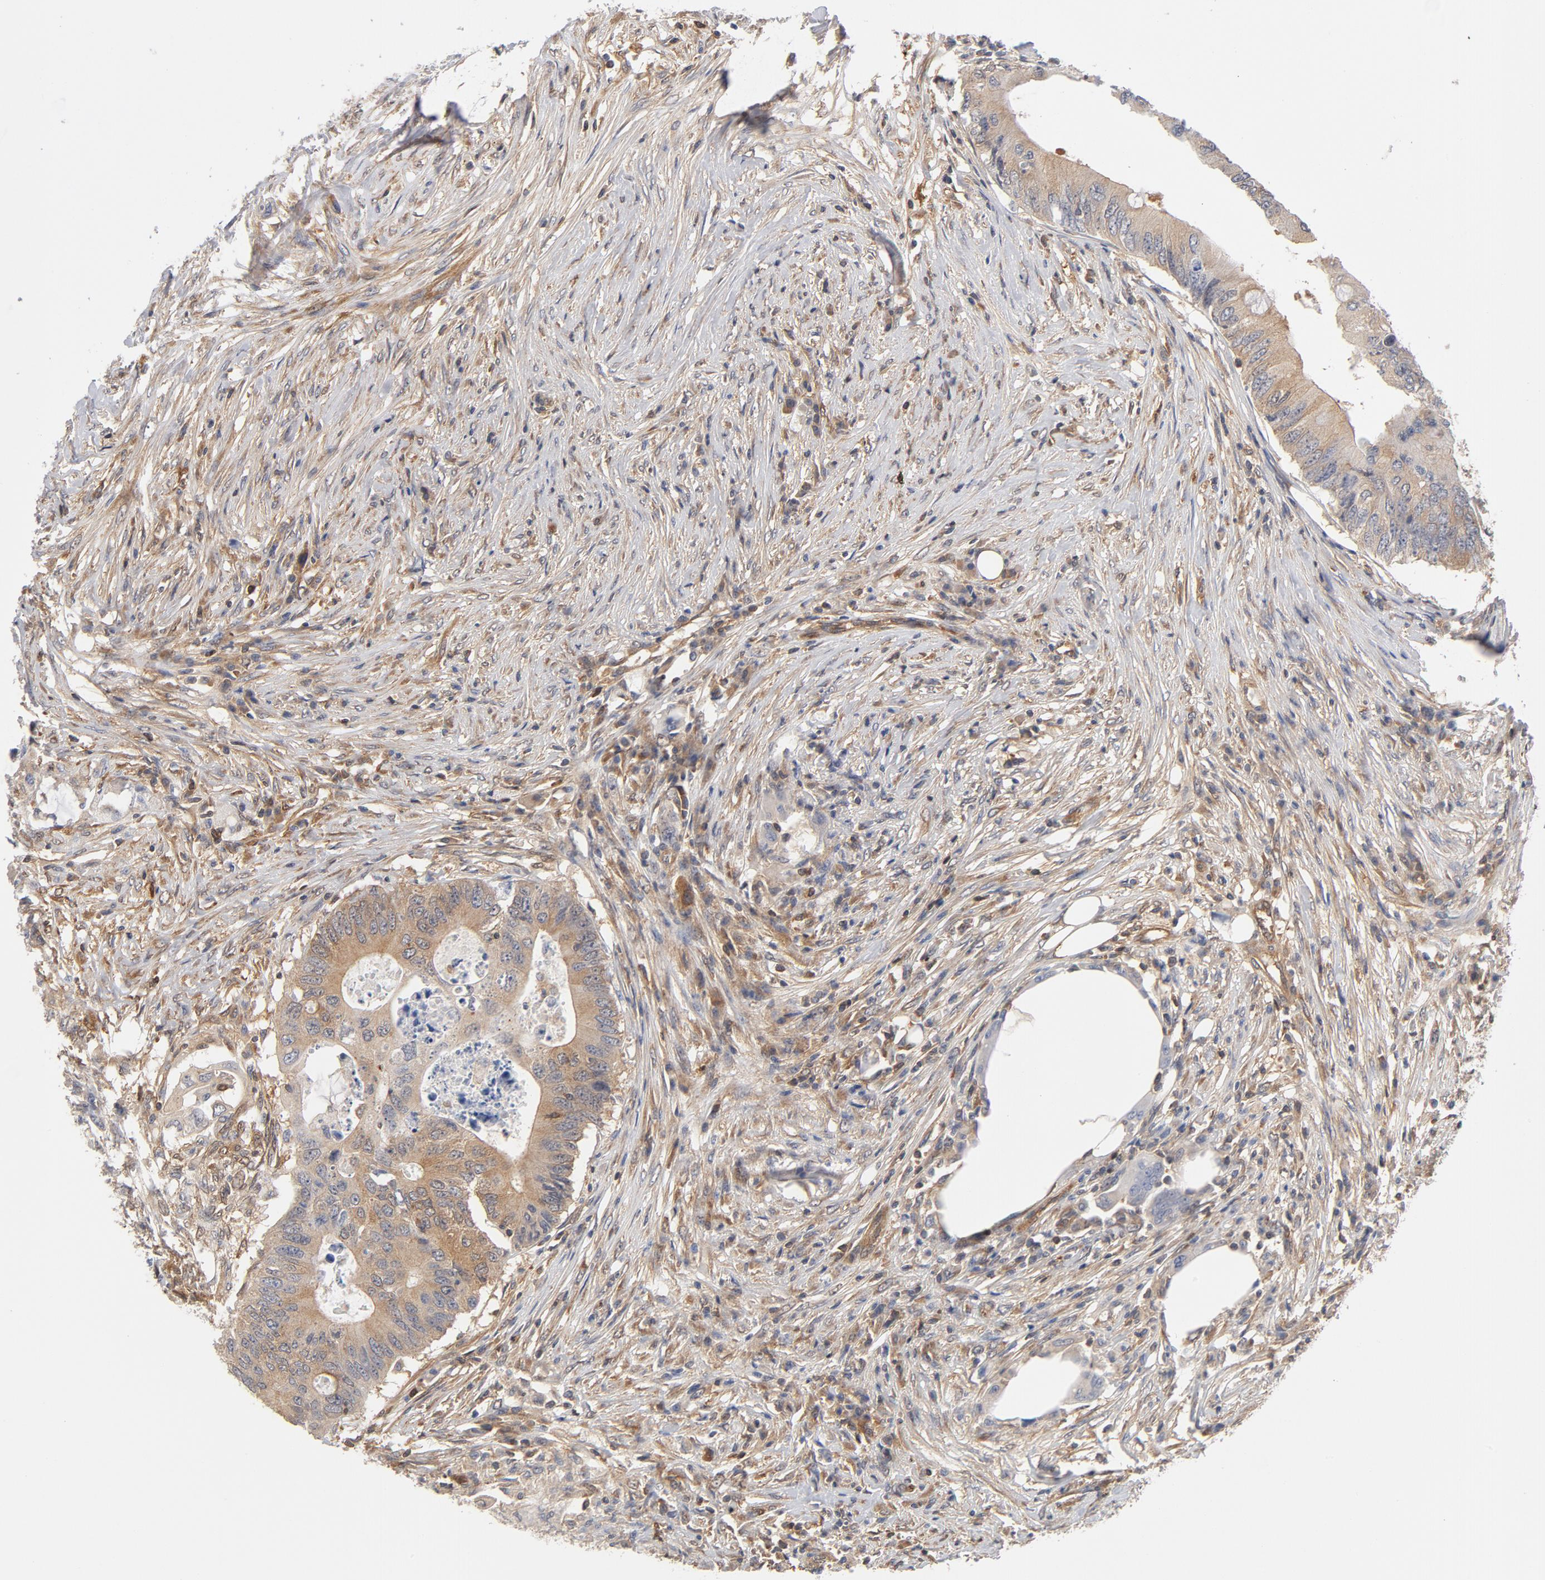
{"staining": {"intensity": "weak", "quantity": "25%-75%", "location": "cytoplasmic/membranous"}, "tissue": "colorectal cancer", "cell_type": "Tumor cells", "image_type": "cancer", "snomed": [{"axis": "morphology", "description": "Adenocarcinoma, NOS"}, {"axis": "topography", "description": "Colon"}], "caption": "Immunohistochemistry (IHC) histopathology image of neoplastic tissue: colorectal adenocarcinoma stained using IHC demonstrates low levels of weak protein expression localized specifically in the cytoplasmic/membranous of tumor cells, appearing as a cytoplasmic/membranous brown color.", "gene": "ASMTL", "patient": {"sex": "male", "age": 71}}